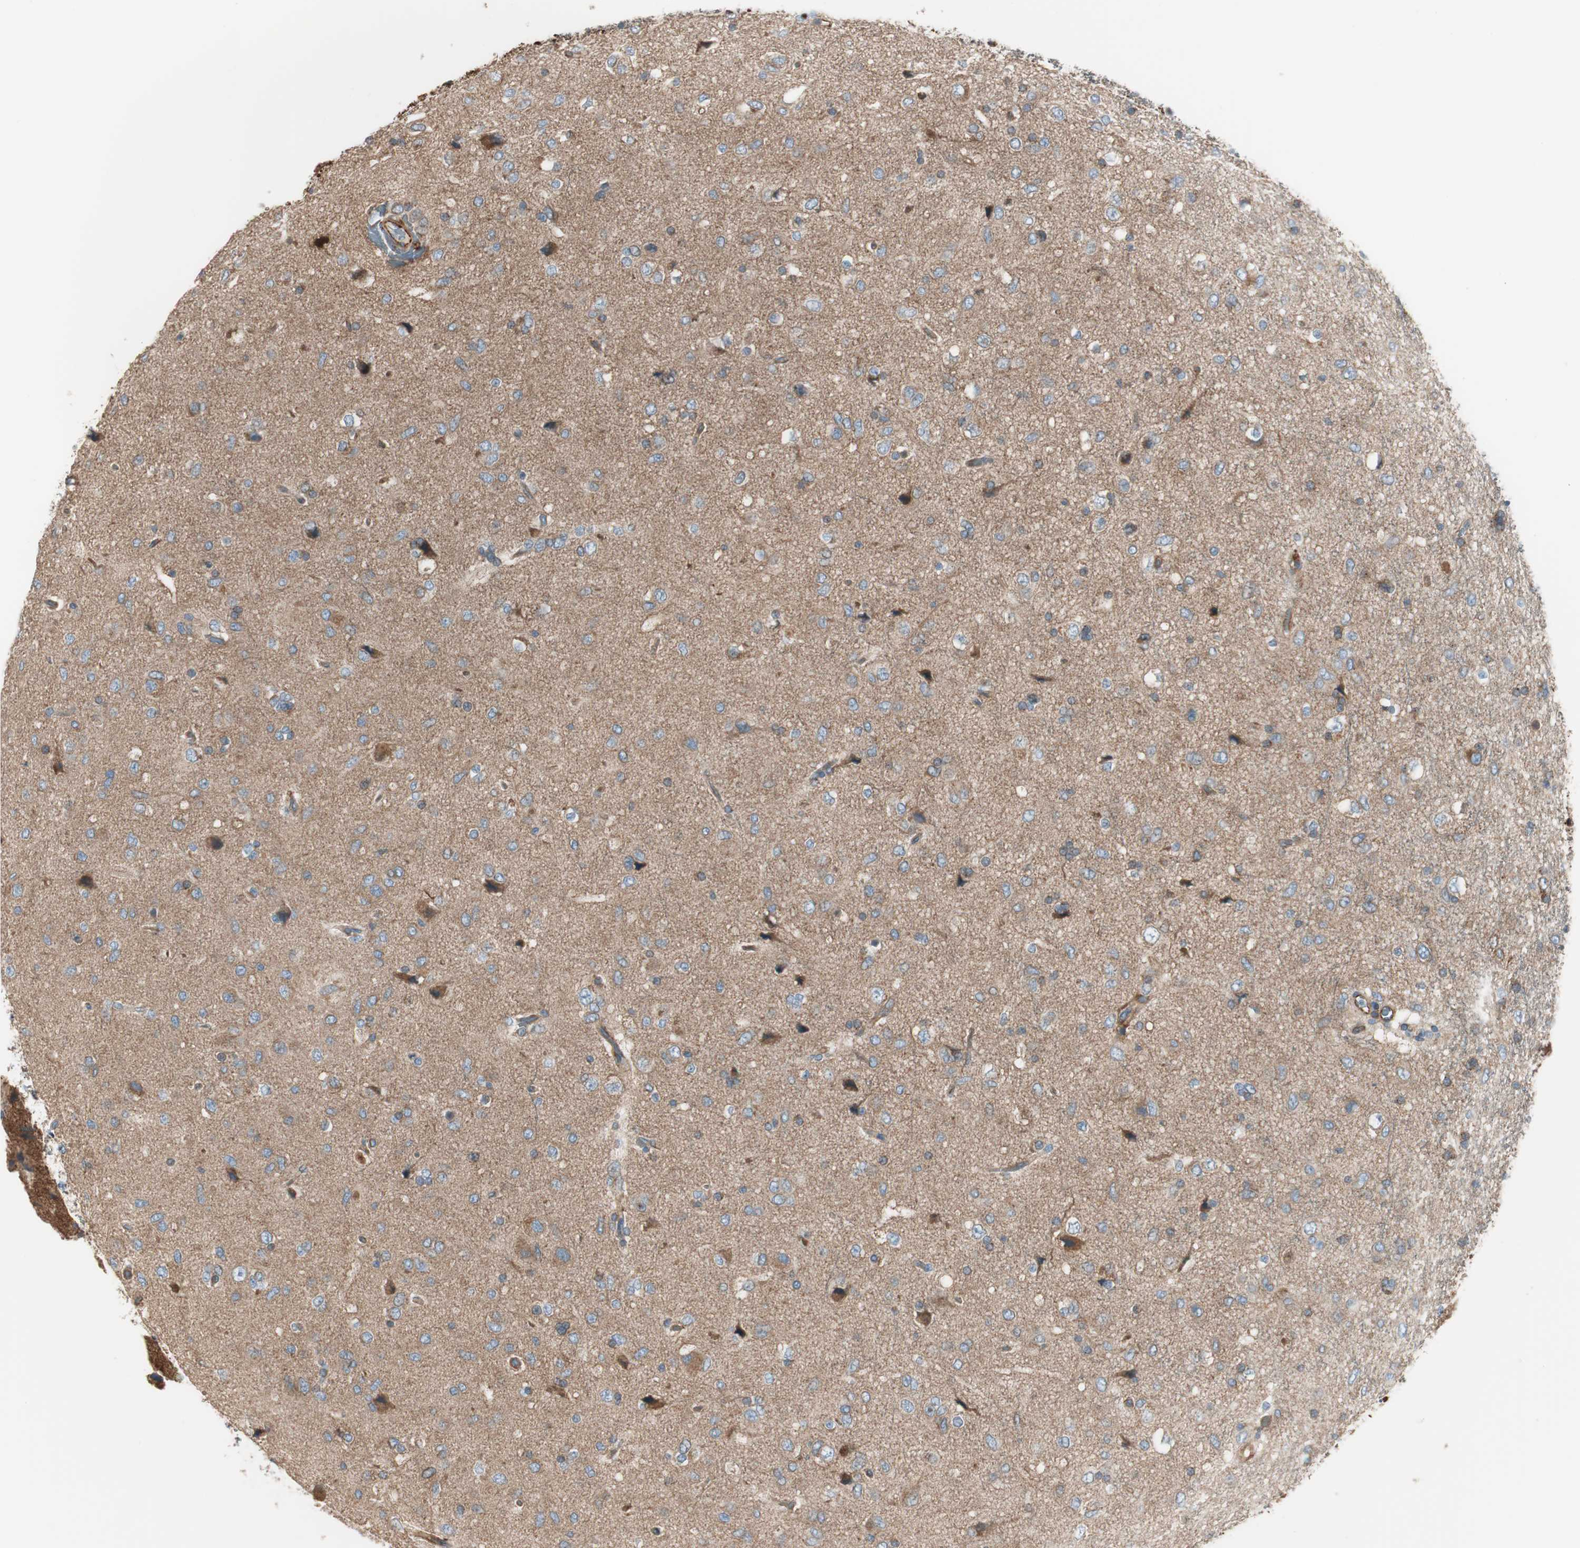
{"staining": {"intensity": "weak", "quantity": "25%-75%", "location": "cytoplasmic/membranous"}, "tissue": "glioma", "cell_type": "Tumor cells", "image_type": "cancer", "snomed": [{"axis": "morphology", "description": "Glioma, malignant, Low grade"}, {"axis": "topography", "description": "Brain"}], "caption": "Low-grade glioma (malignant) stained with a brown dye shows weak cytoplasmic/membranous positive expression in approximately 25%-75% of tumor cells.", "gene": "SRCIN1", "patient": {"sex": "male", "age": 77}}